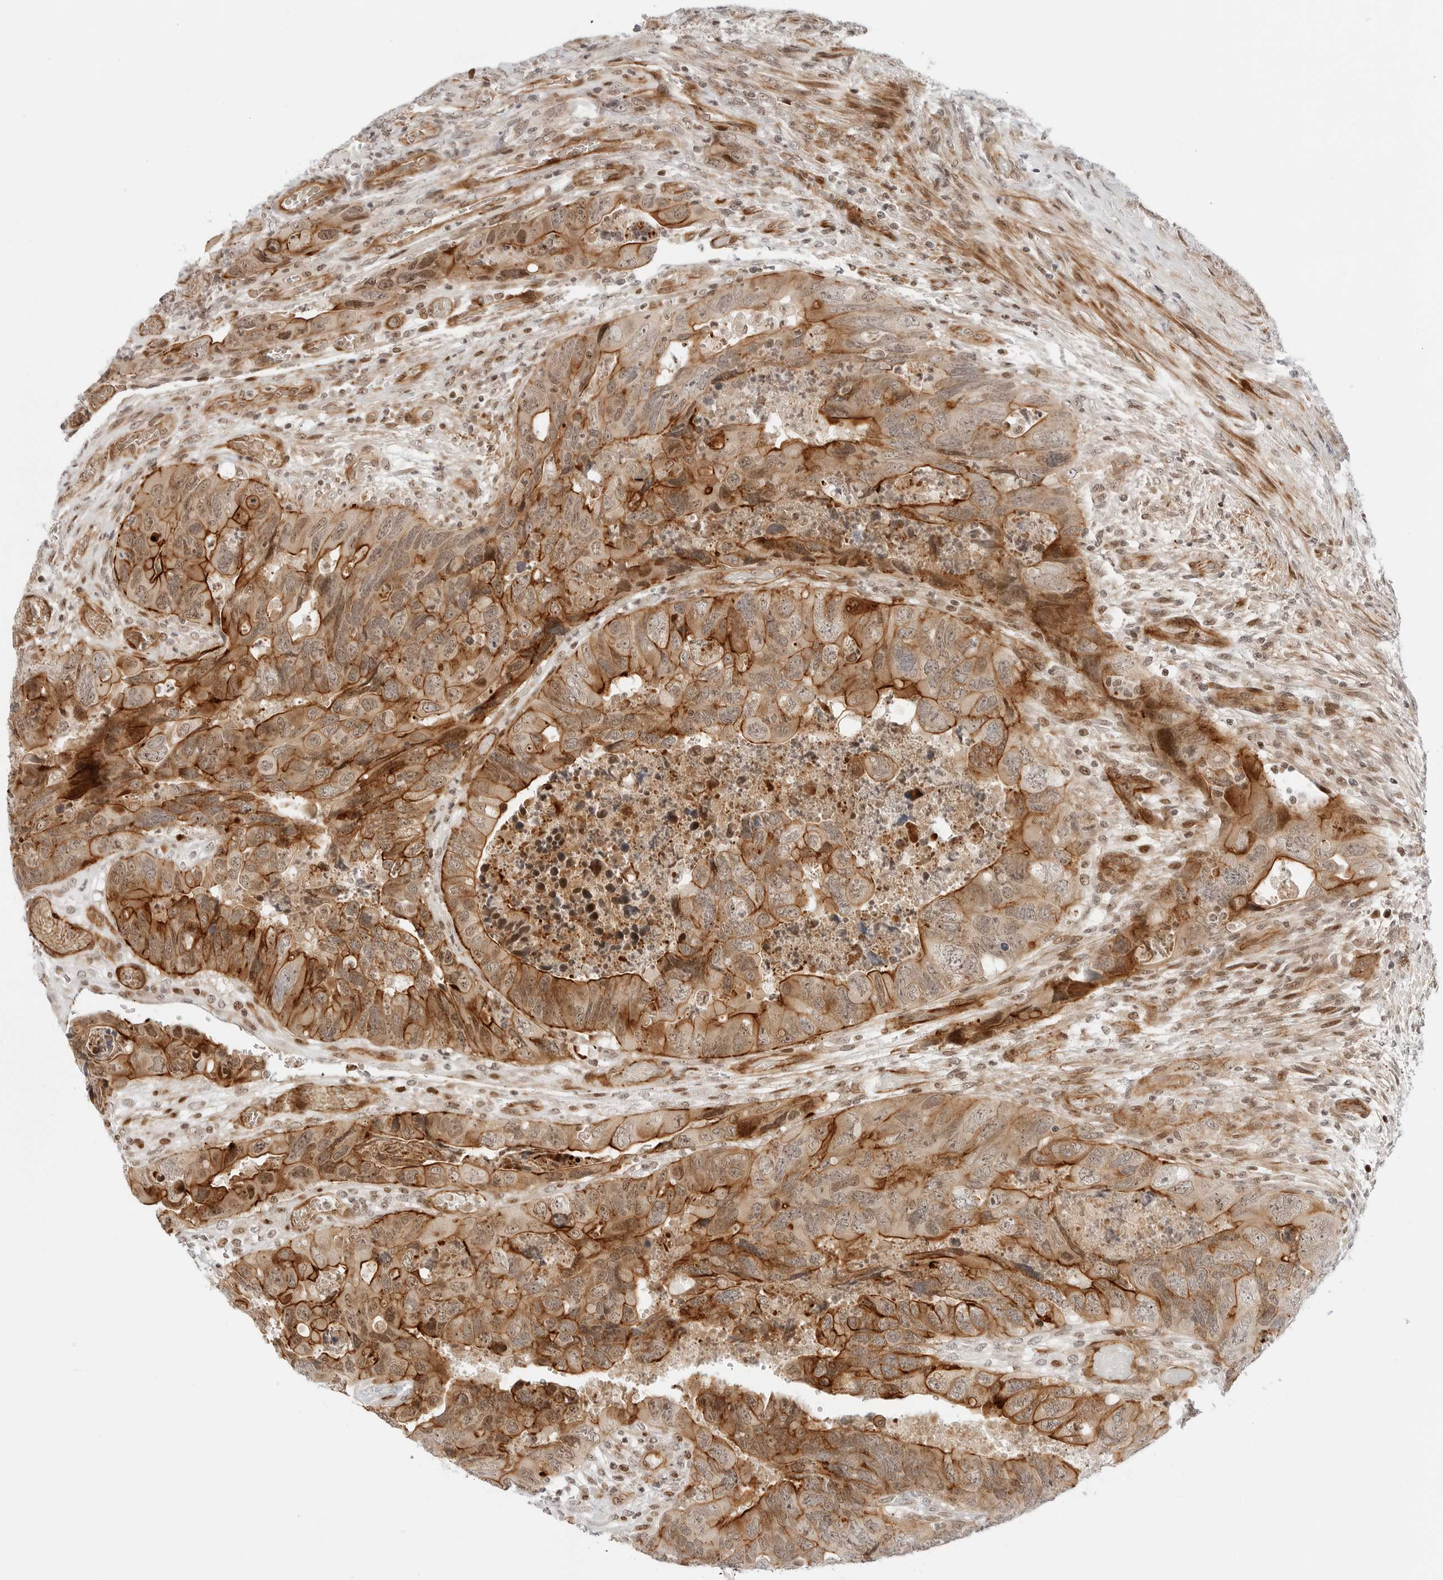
{"staining": {"intensity": "moderate", "quantity": ">75%", "location": "cytoplasmic/membranous"}, "tissue": "colorectal cancer", "cell_type": "Tumor cells", "image_type": "cancer", "snomed": [{"axis": "morphology", "description": "Adenocarcinoma, NOS"}, {"axis": "topography", "description": "Rectum"}], "caption": "Colorectal adenocarcinoma stained for a protein reveals moderate cytoplasmic/membranous positivity in tumor cells.", "gene": "ZNF613", "patient": {"sex": "male", "age": 63}}